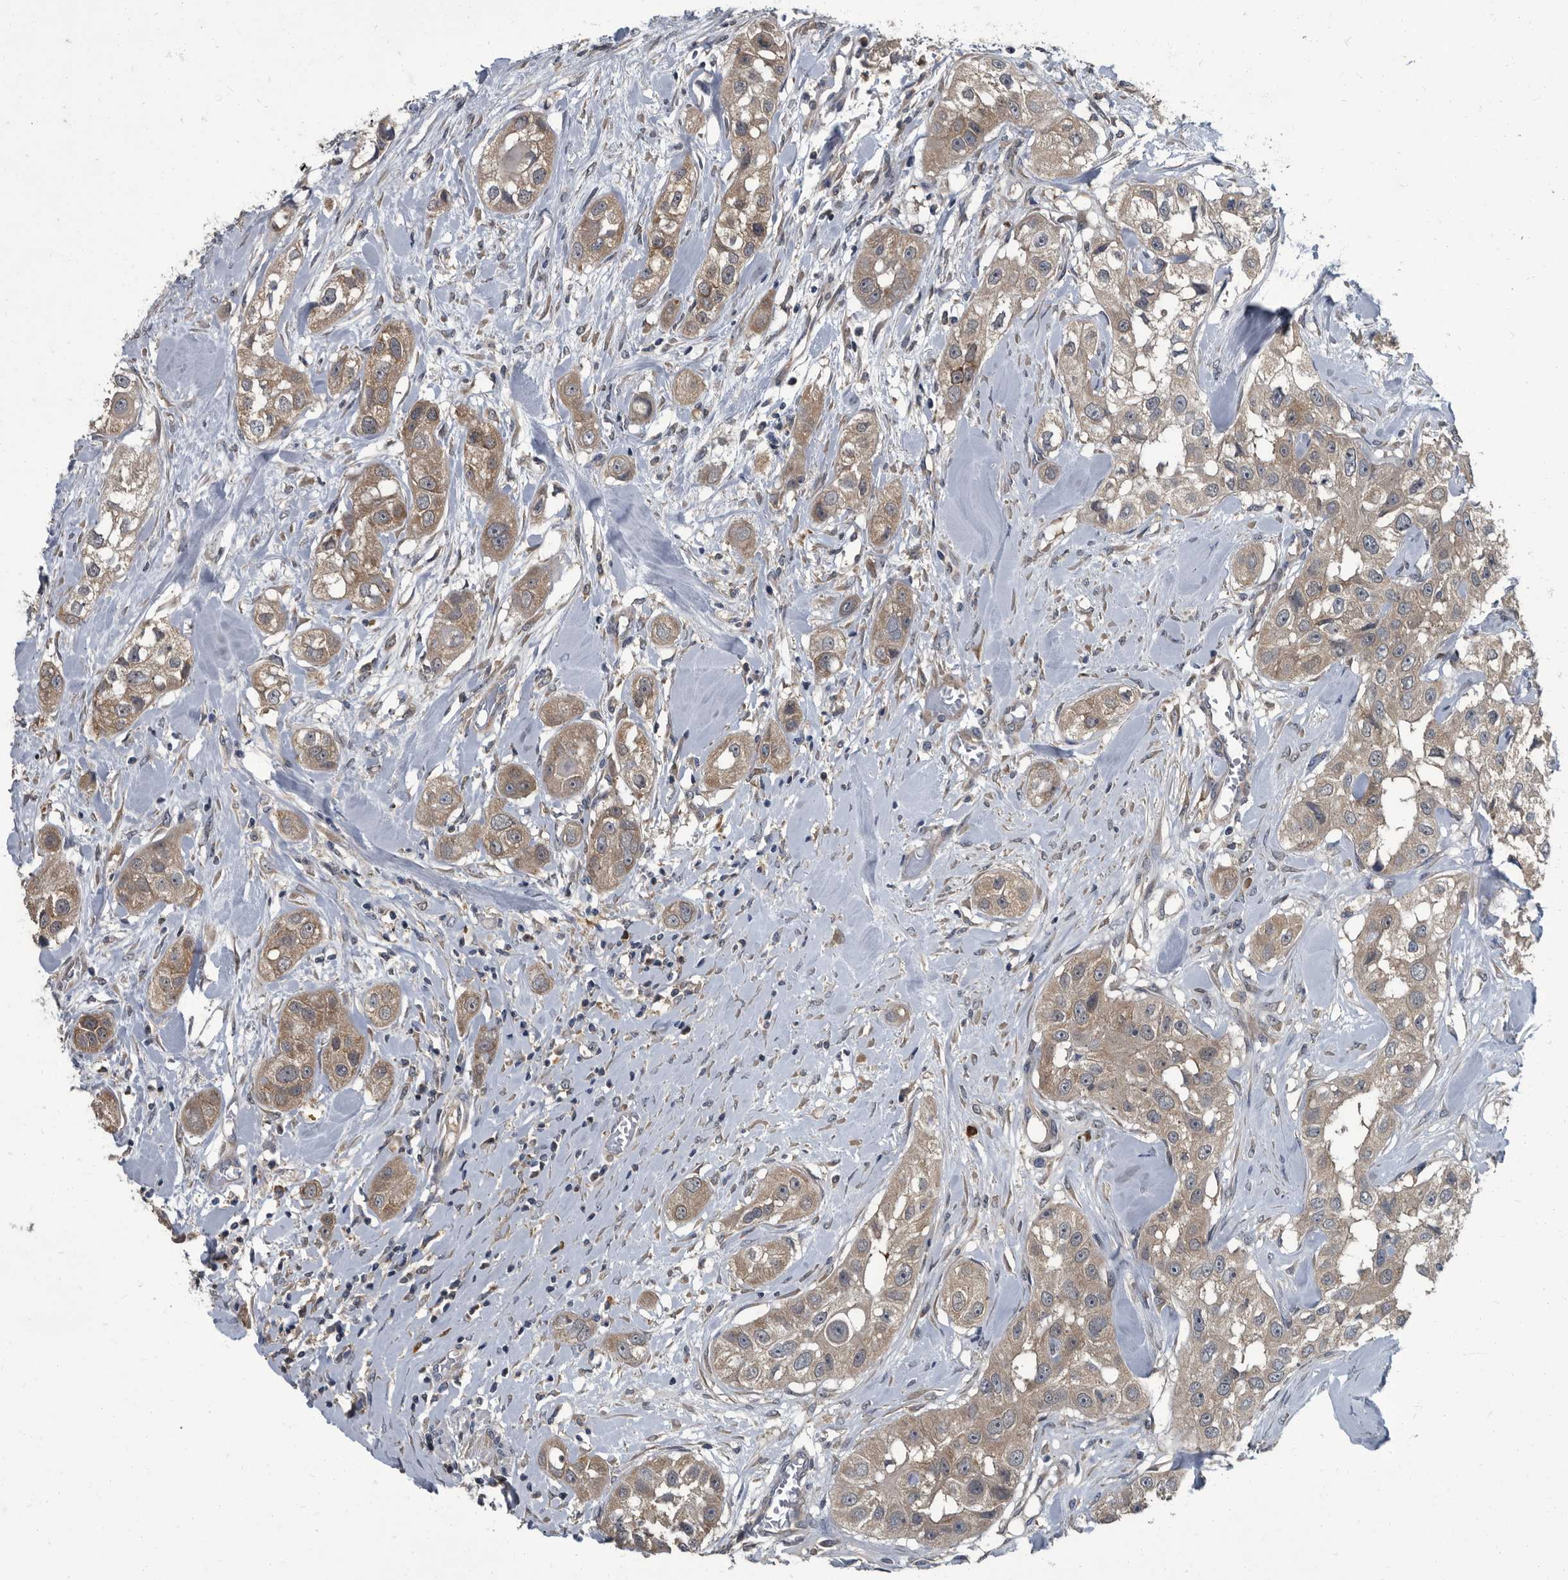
{"staining": {"intensity": "moderate", "quantity": ">75%", "location": "cytoplasmic/membranous"}, "tissue": "head and neck cancer", "cell_type": "Tumor cells", "image_type": "cancer", "snomed": [{"axis": "morphology", "description": "Normal tissue, NOS"}, {"axis": "morphology", "description": "Squamous cell carcinoma, NOS"}, {"axis": "topography", "description": "Skeletal muscle"}, {"axis": "topography", "description": "Head-Neck"}], "caption": "Moderate cytoplasmic/membranous protein staining is seen in about >75% of tumor cells in head and neck squamous cell carcinoma. (Stains: DAB in brown, nuclei in blue, Microscopy: brightfield microscopy at high magnification).", "gene": "CDV3", "patient": {"sex": "male", "age": 51}}